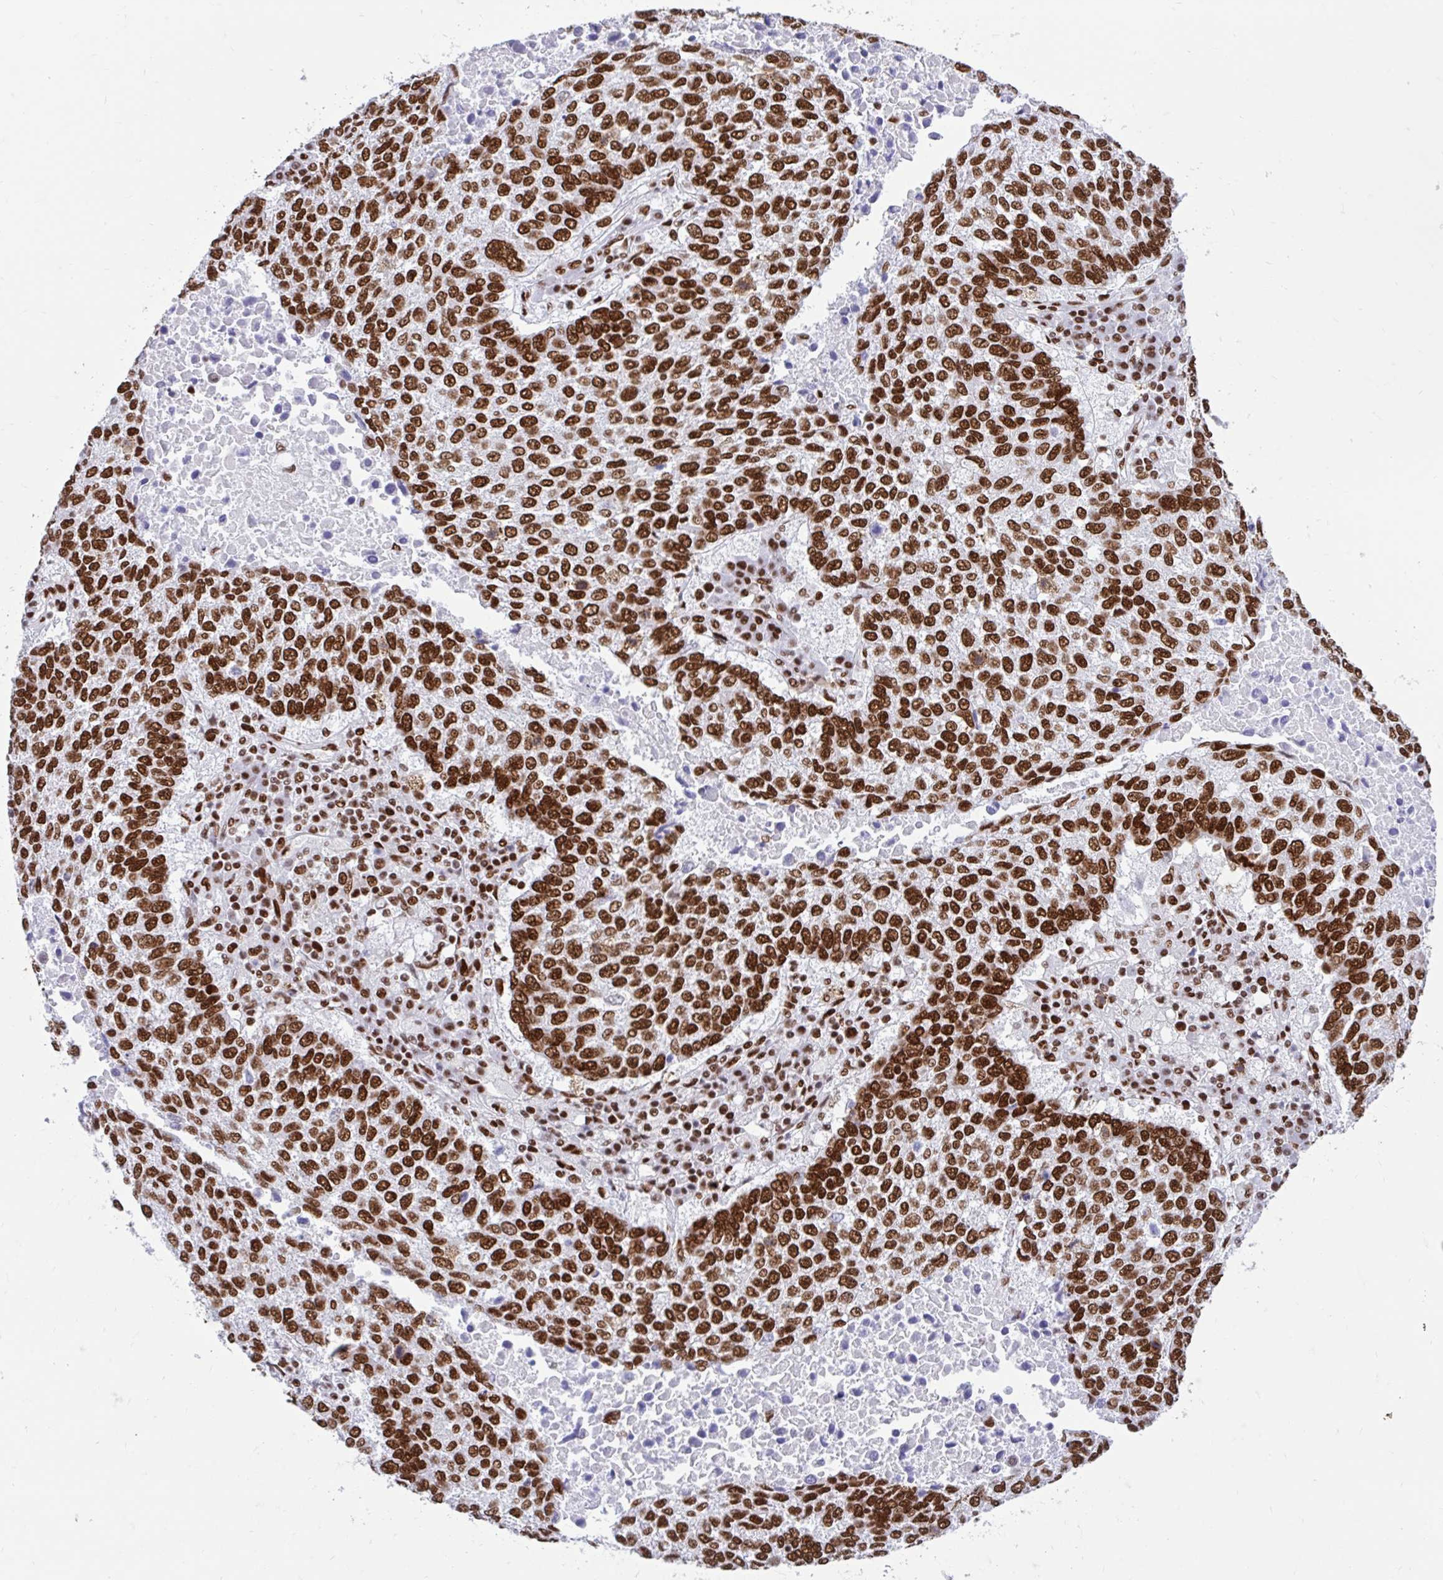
{"staining": {"intensity": "strong", "quantity": ">75%", "location": "nuclear"}, "tissue": "lung cancer", "cell_type": "Tumor cells", "image_type": "cancer", "snomed": [{"axis": "morphology", "description": "Squamous cell carcinoma, NOS"}, {"axis": "topography", "description": "Lung"}], "caption": "A histopathology image of lung squamous cell carcinoma stained for a protein demonstrates strong nuclear brown staining in tumor cells. The protein is stained brown, and the nuclei are stained in blue (DAB IHC with brightfield microscopy, high magnification).", "gene": "KHDRBS1", "patient": {"sex": "male", "age": 73}}